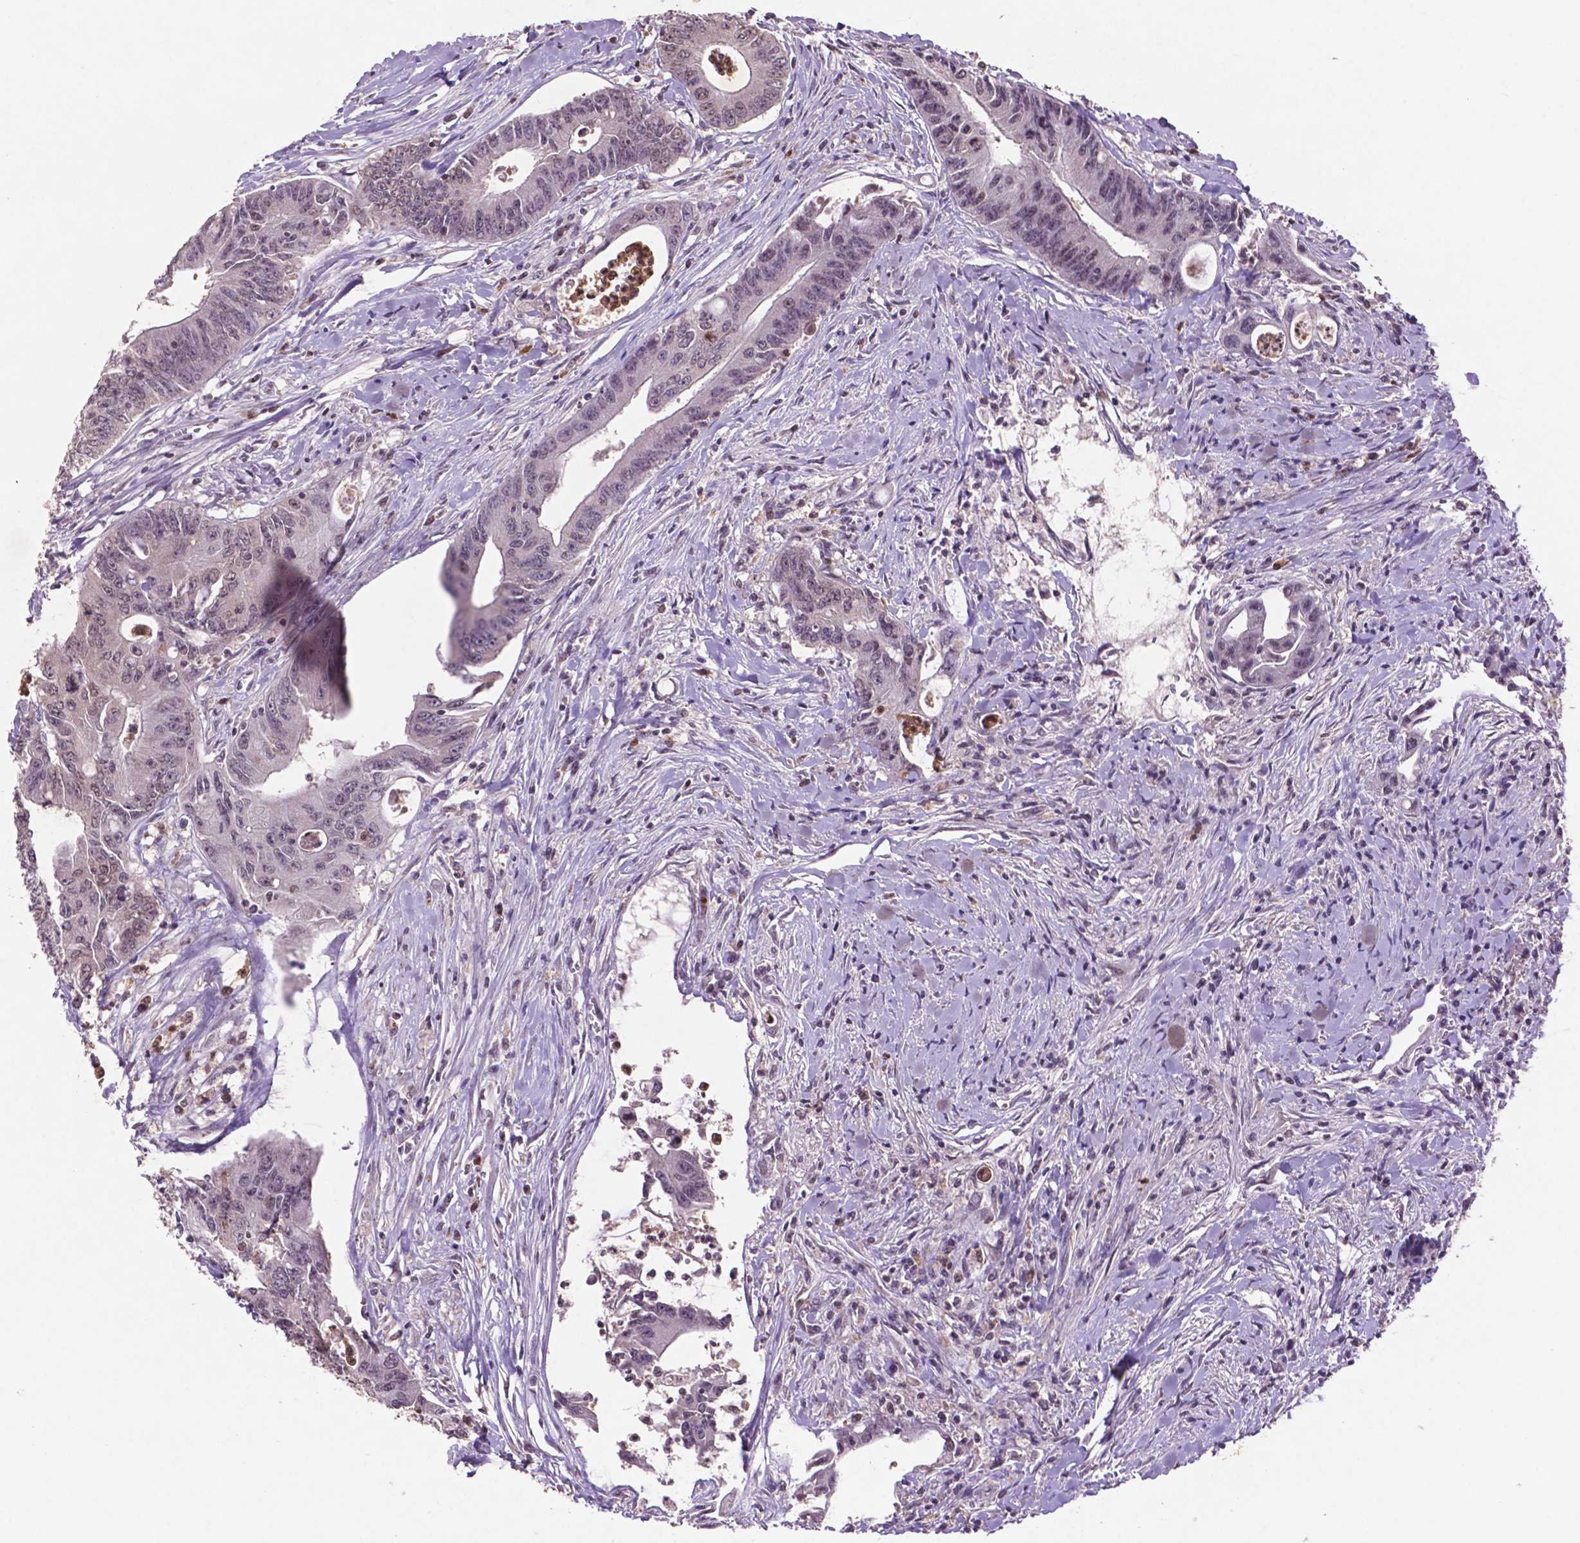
{"staining": {"intensity": "negative", "quantity": "none", "location": "none"}, "tissue": "colorectal cancer", "cell_type": "Tumor cells", "image_type": "cancer", "snomed": [{"axis": "morphology", "description": "Adenocarcinoma, NOS"}, {"axis": "topography", "description": "Rectum"}], "caption": "This is a histopathology image of immunohistochemistry (IHC) staining of colorectal cancer (adenocarcinoma), which shows no positivity in tumor cells.", "gene": "GLRX", "patient": {"sex": "male", "age": 59}}